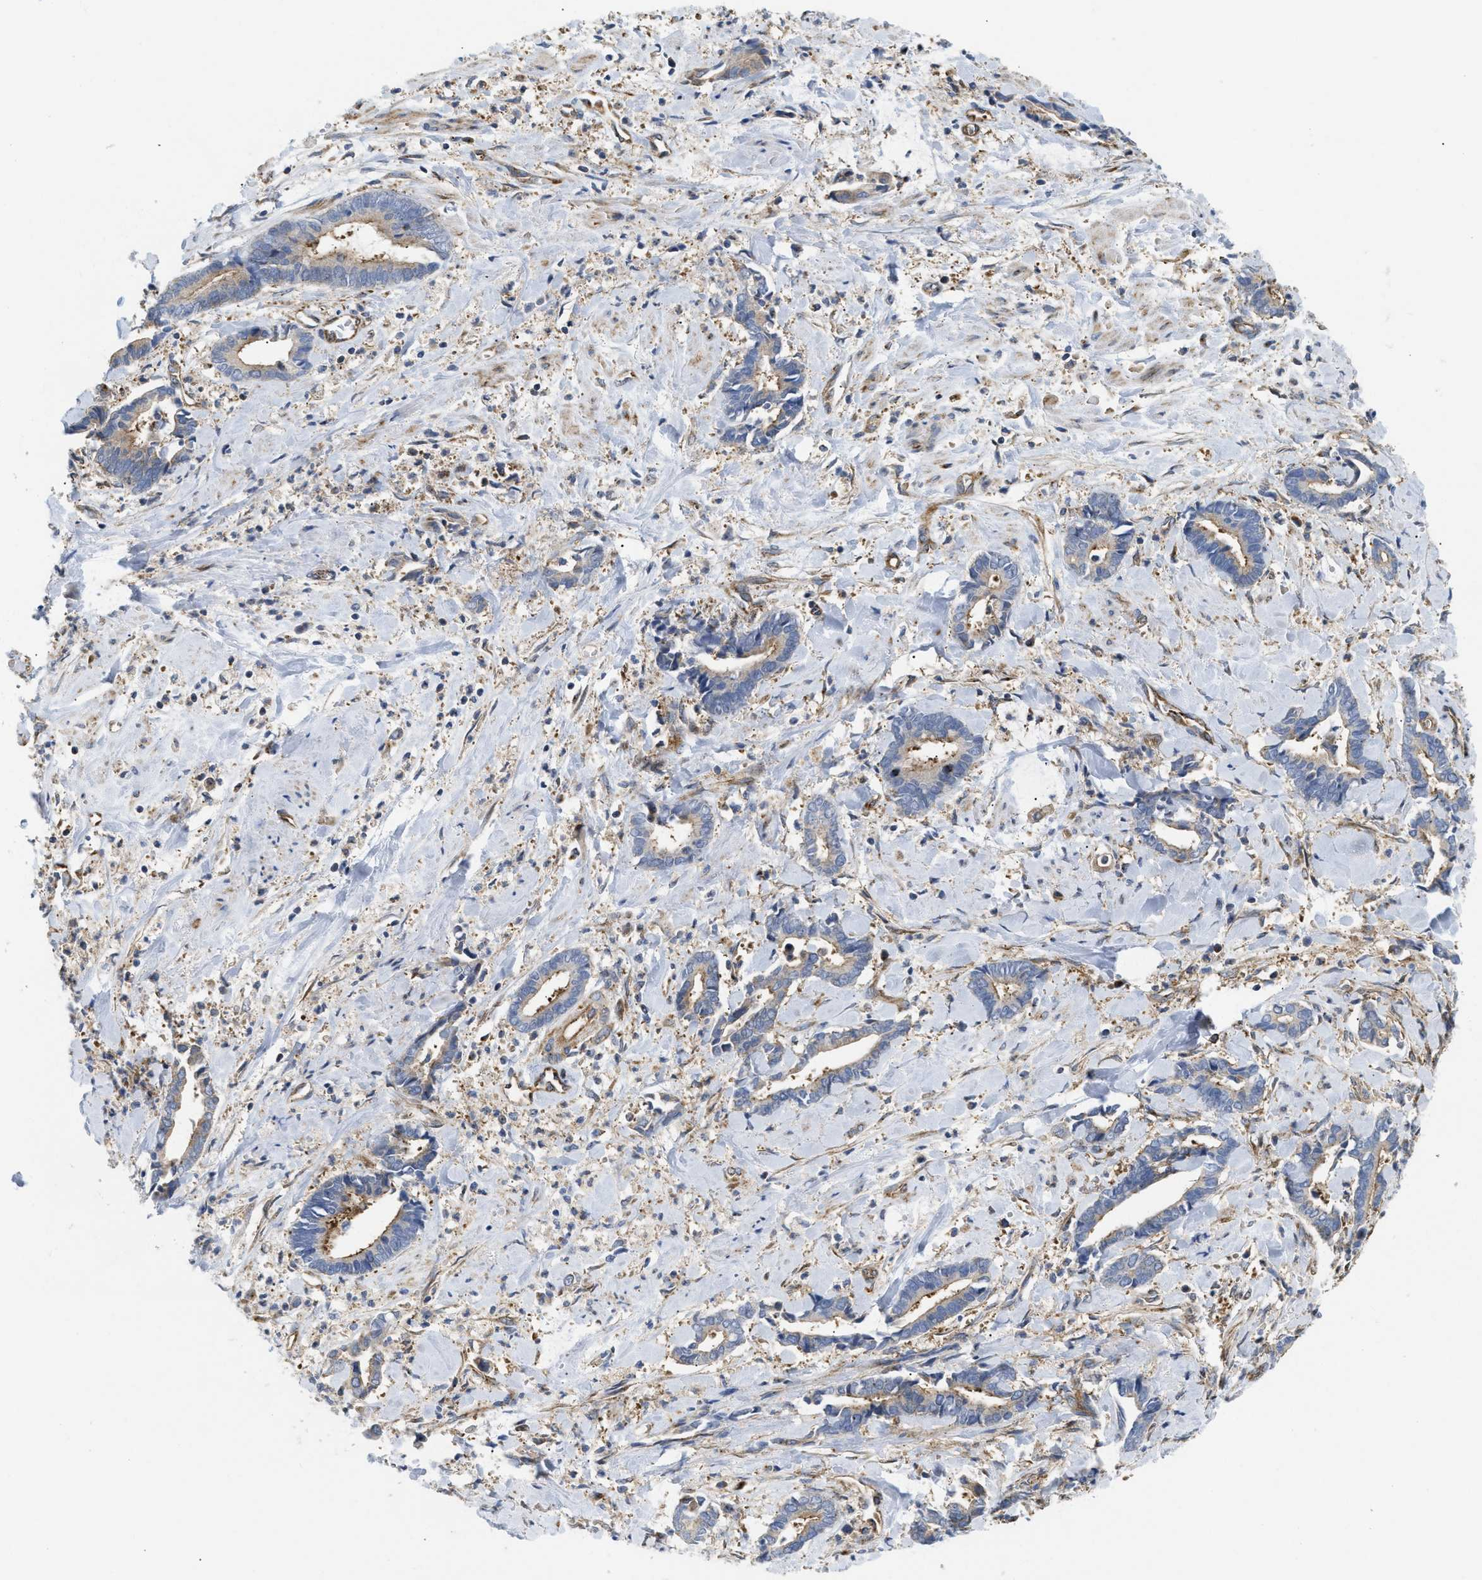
{"staining": {"intensity": "moderate", "quantity": "<25%", "location": "cytoplasmic/membranous"}, "tissue": "cervical cancer", "cell_type": "Tumor cells", "image_type": "cancer", "snomed": [{"axis": "morphology", "description": "Adenocarcinoma, NOS"}, {"axis": "topography", "description": "Cervix"}], "caption": "Protein staining of cervical adenocarcinoma tissue shows moderate cytoplasmic/membranous expression in approximately <25% of tumor cells.", "gene": "DCTN4", "patient": {"sex": "female", "age": 44}}